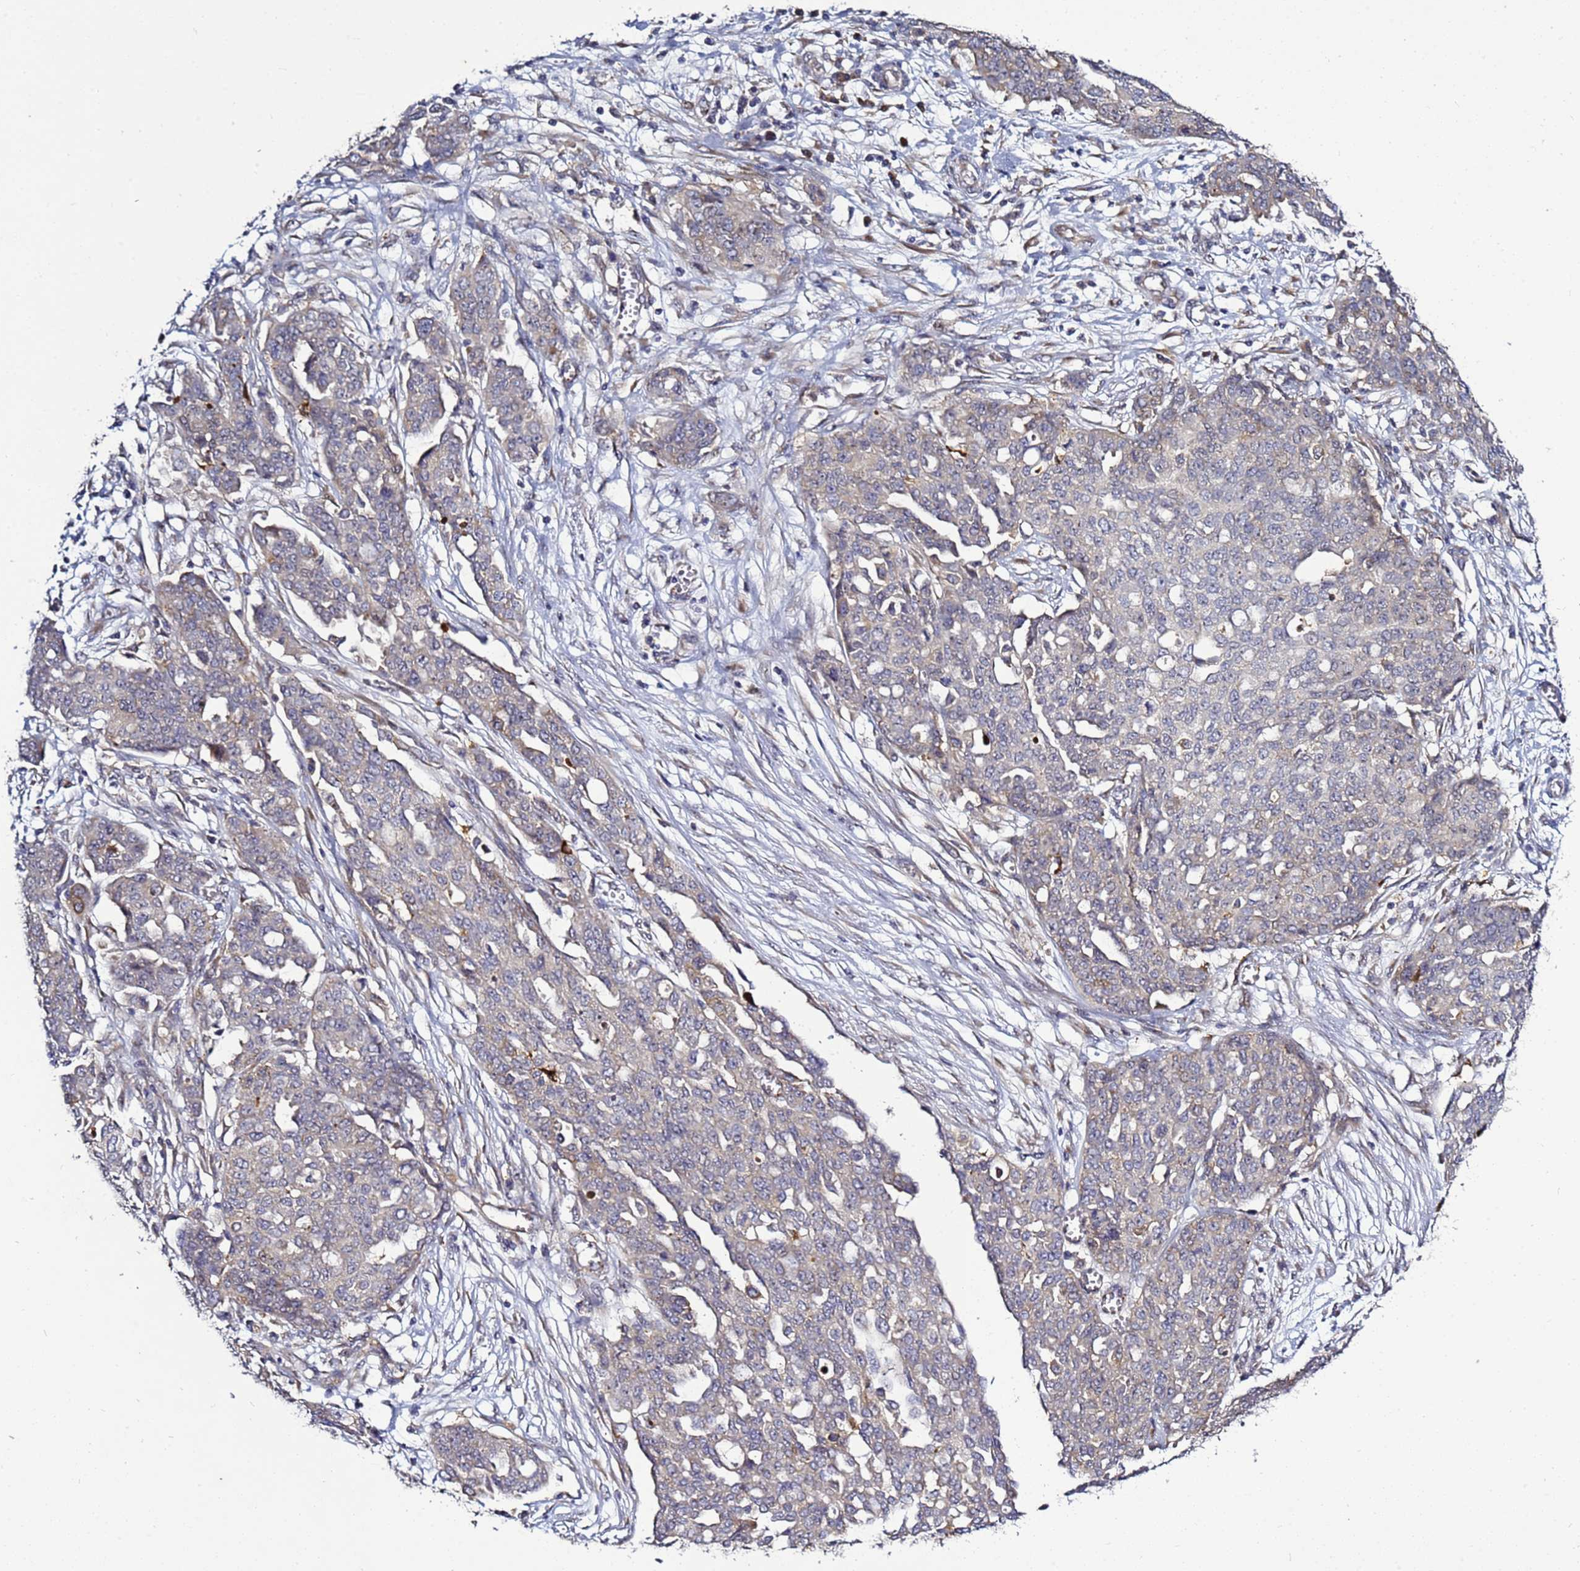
{"staining": {"intensity": "negative", "quantity": "none", "location": "none"}, "tissue": "ovarian cancer", "cell_type": "Tumor cells", "image_type": "cancer", "snomed": [{"axis": "morphology", "description": "Cystadenocarcinoma, serous, NOS"}, {"axis": "topography", "description": "Soft tissue"}, {"axis": "topography", "description": "Ovary"}], "caption": "An image of human serous cystadenocarcinoma (ovarian) is negative for staining in tumor cells.", "gene": "NOL8", "patient": {"sex": "female", "age": 57}}